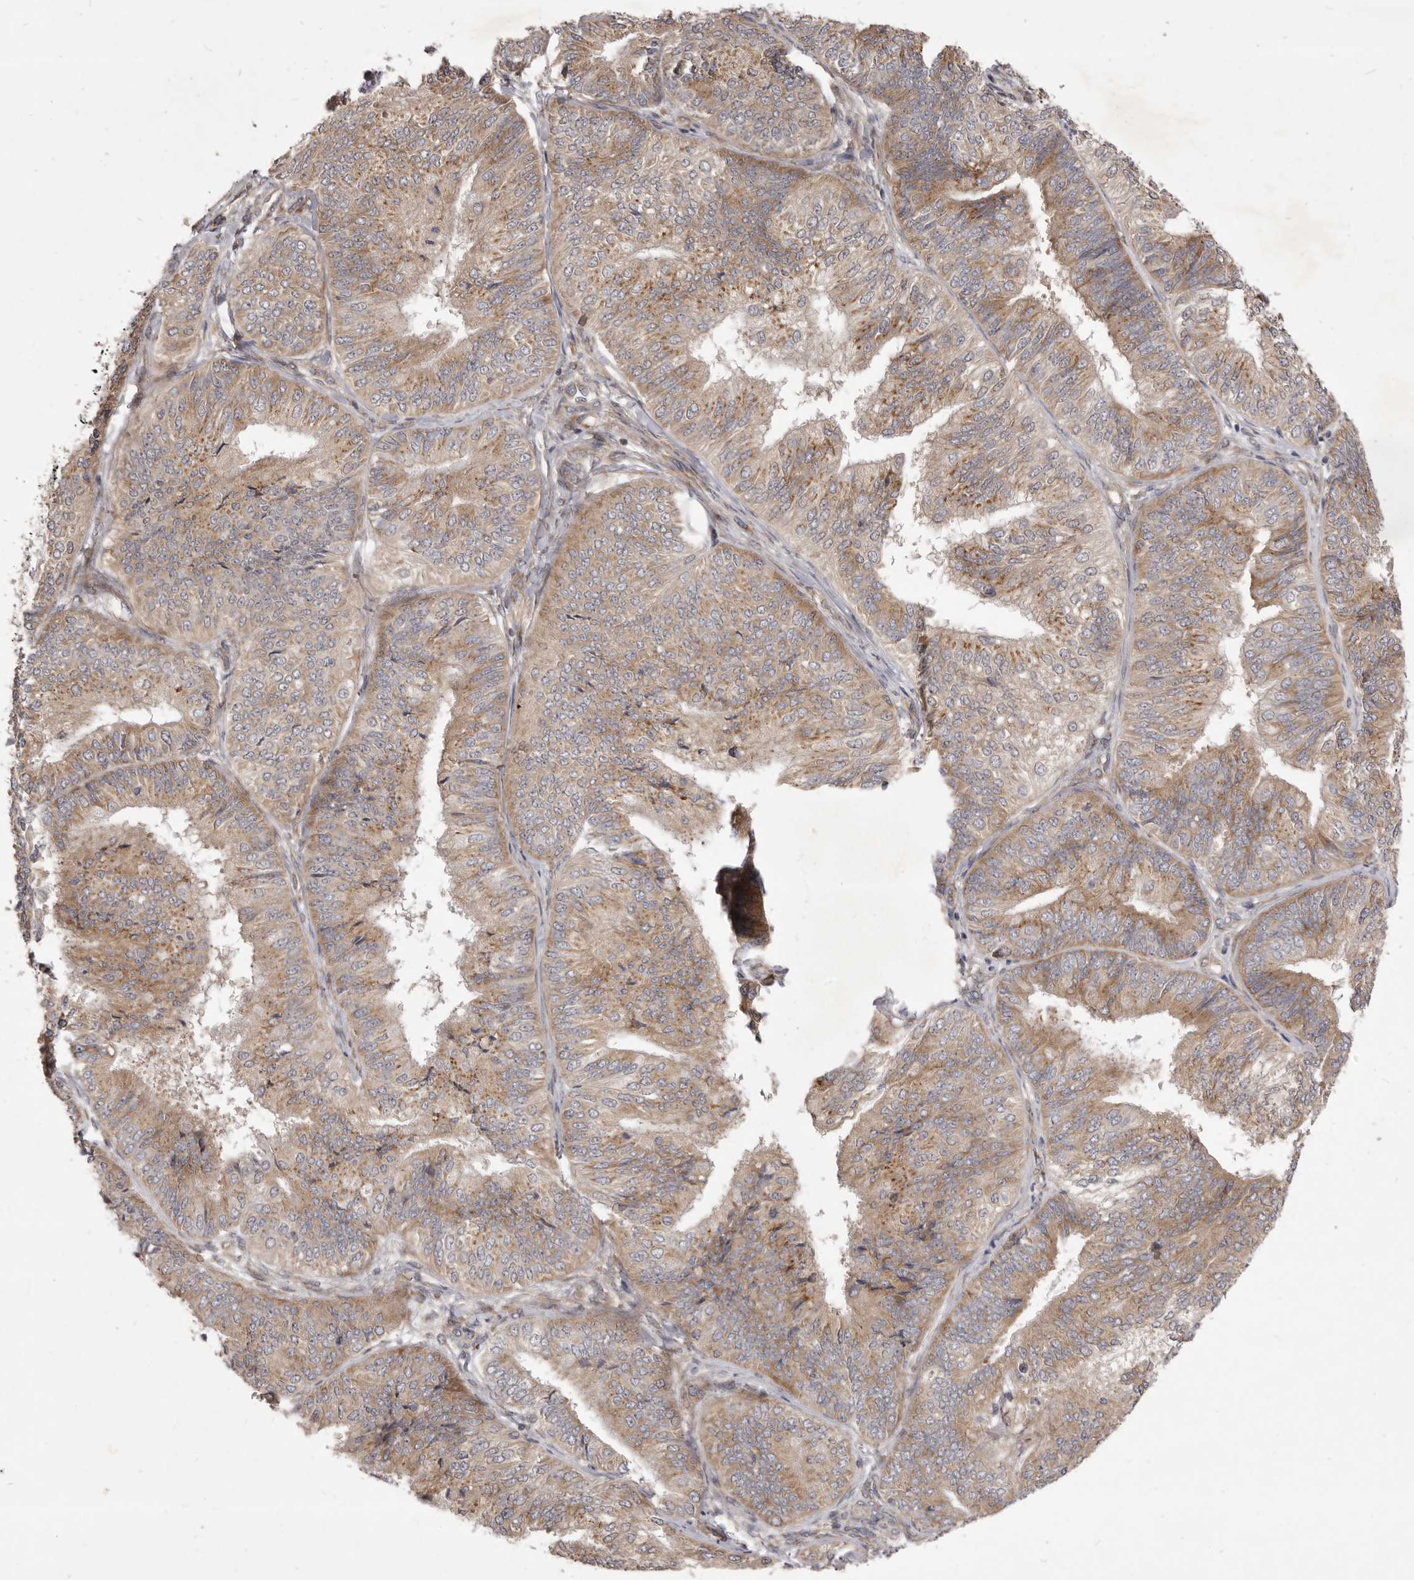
{"staining": {"intensity": "moderate", "quantity": ">75%", "location": "cytoplasmic/membranous"}, "tissue": "endometrial cancer", "cell_type": "Tumor cells", "image_type": "cancer", "snomed": [{"axis": "morphology", "description": "Adenocarcinoma, NOS"}, {"axis": "topography", "description": "Endometrium"}], "caption": "The micrograph reveals immunohistochemical staining of adenocarcinoma (endometrial). There is moderate cytoplasmic/membranous expression is appreciated in about >75% of tumor cells. Nuclei are stained in blue.", "gene": "TBC1D8B", "patient": {"sex": "female", "age": 58}}